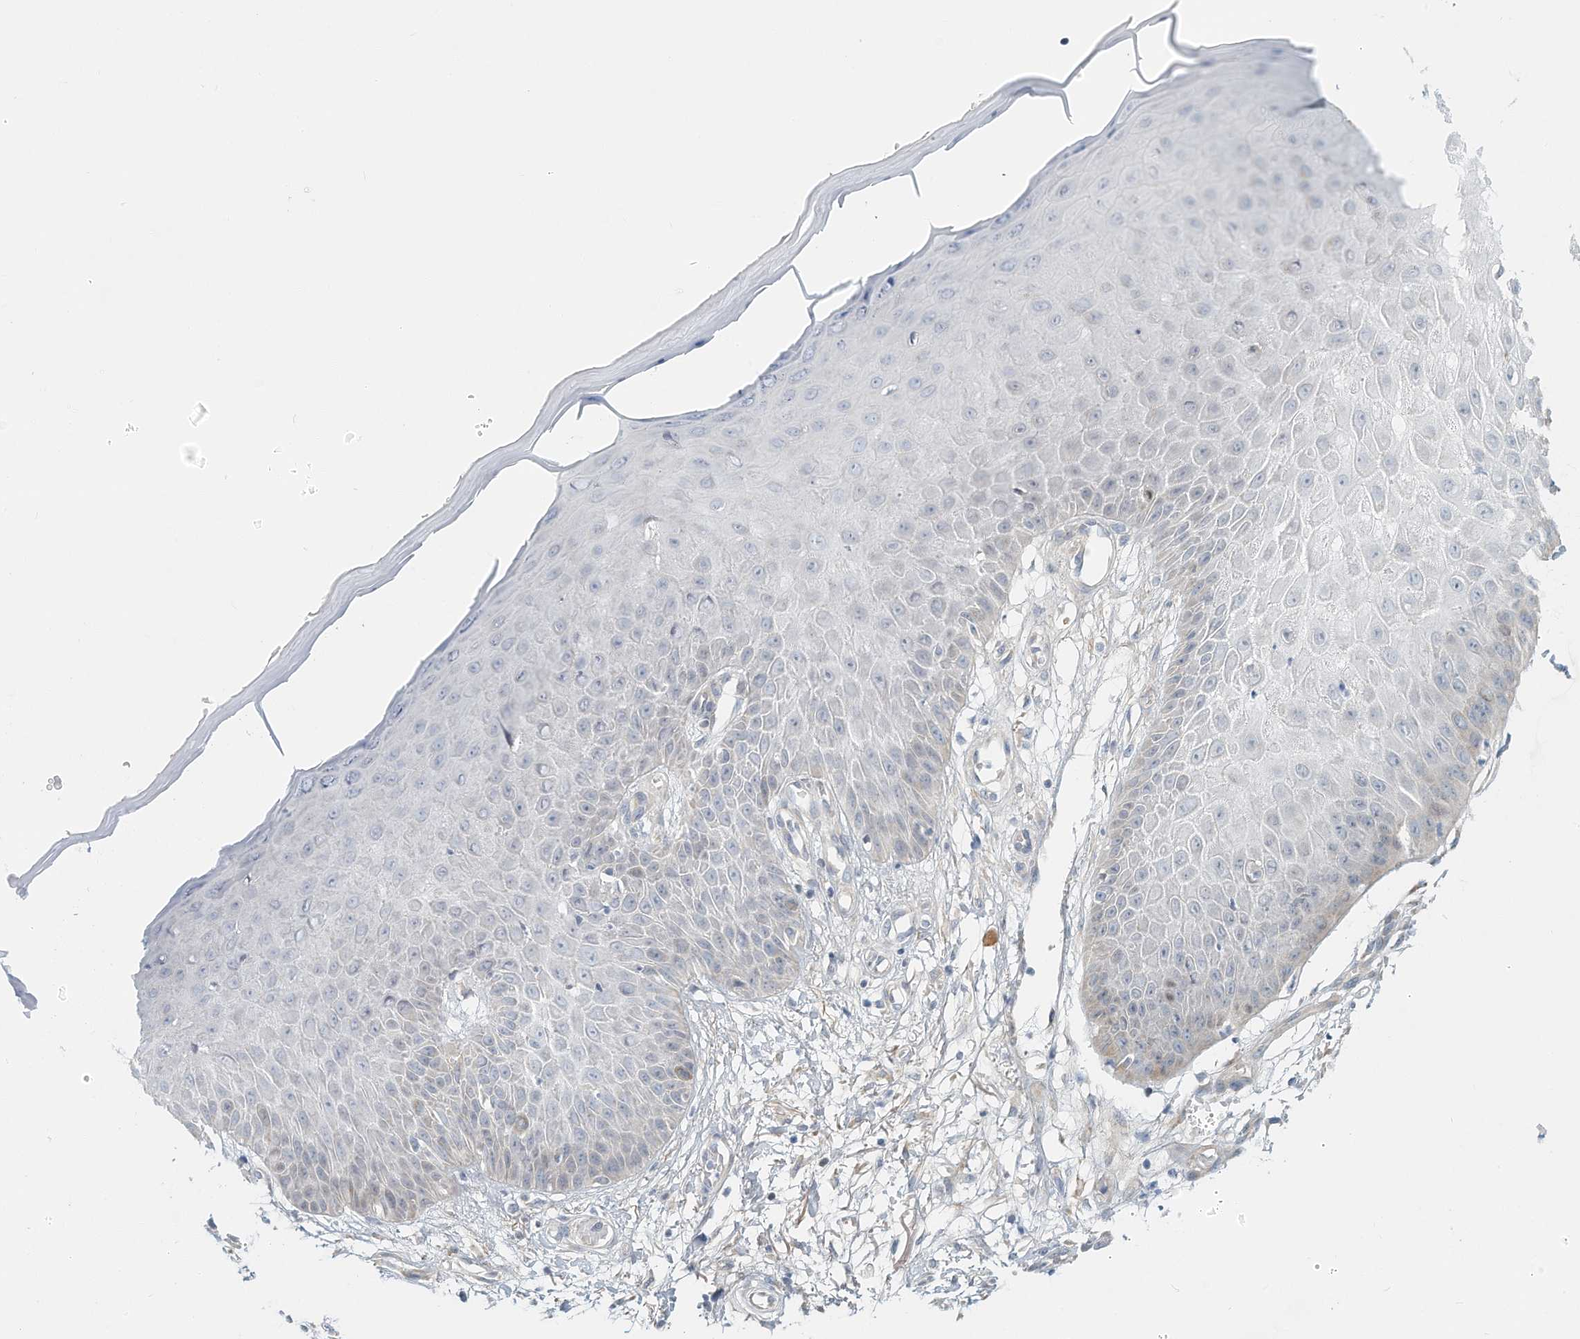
{"staining": {"intensity": "negative", "quantity": "none", "location": "none"}, "tissue": "skin", "cell_type": "Fibroblasts", "image_type": "normal", "snomed": [{"axis": "morphology", "description": "Normal tissue, NOS"}, {"axis": "morphology", "description": "Inflammation, NOS"}, {"axis": "topography", "description": "Skin"}], "caption": "This is an immunohistochemistry photomicrograph of normal skin. There is no expression in fibroblasts.", "gene": "ARHGAP28", "patient": {"sex": "female", "age": 44}}